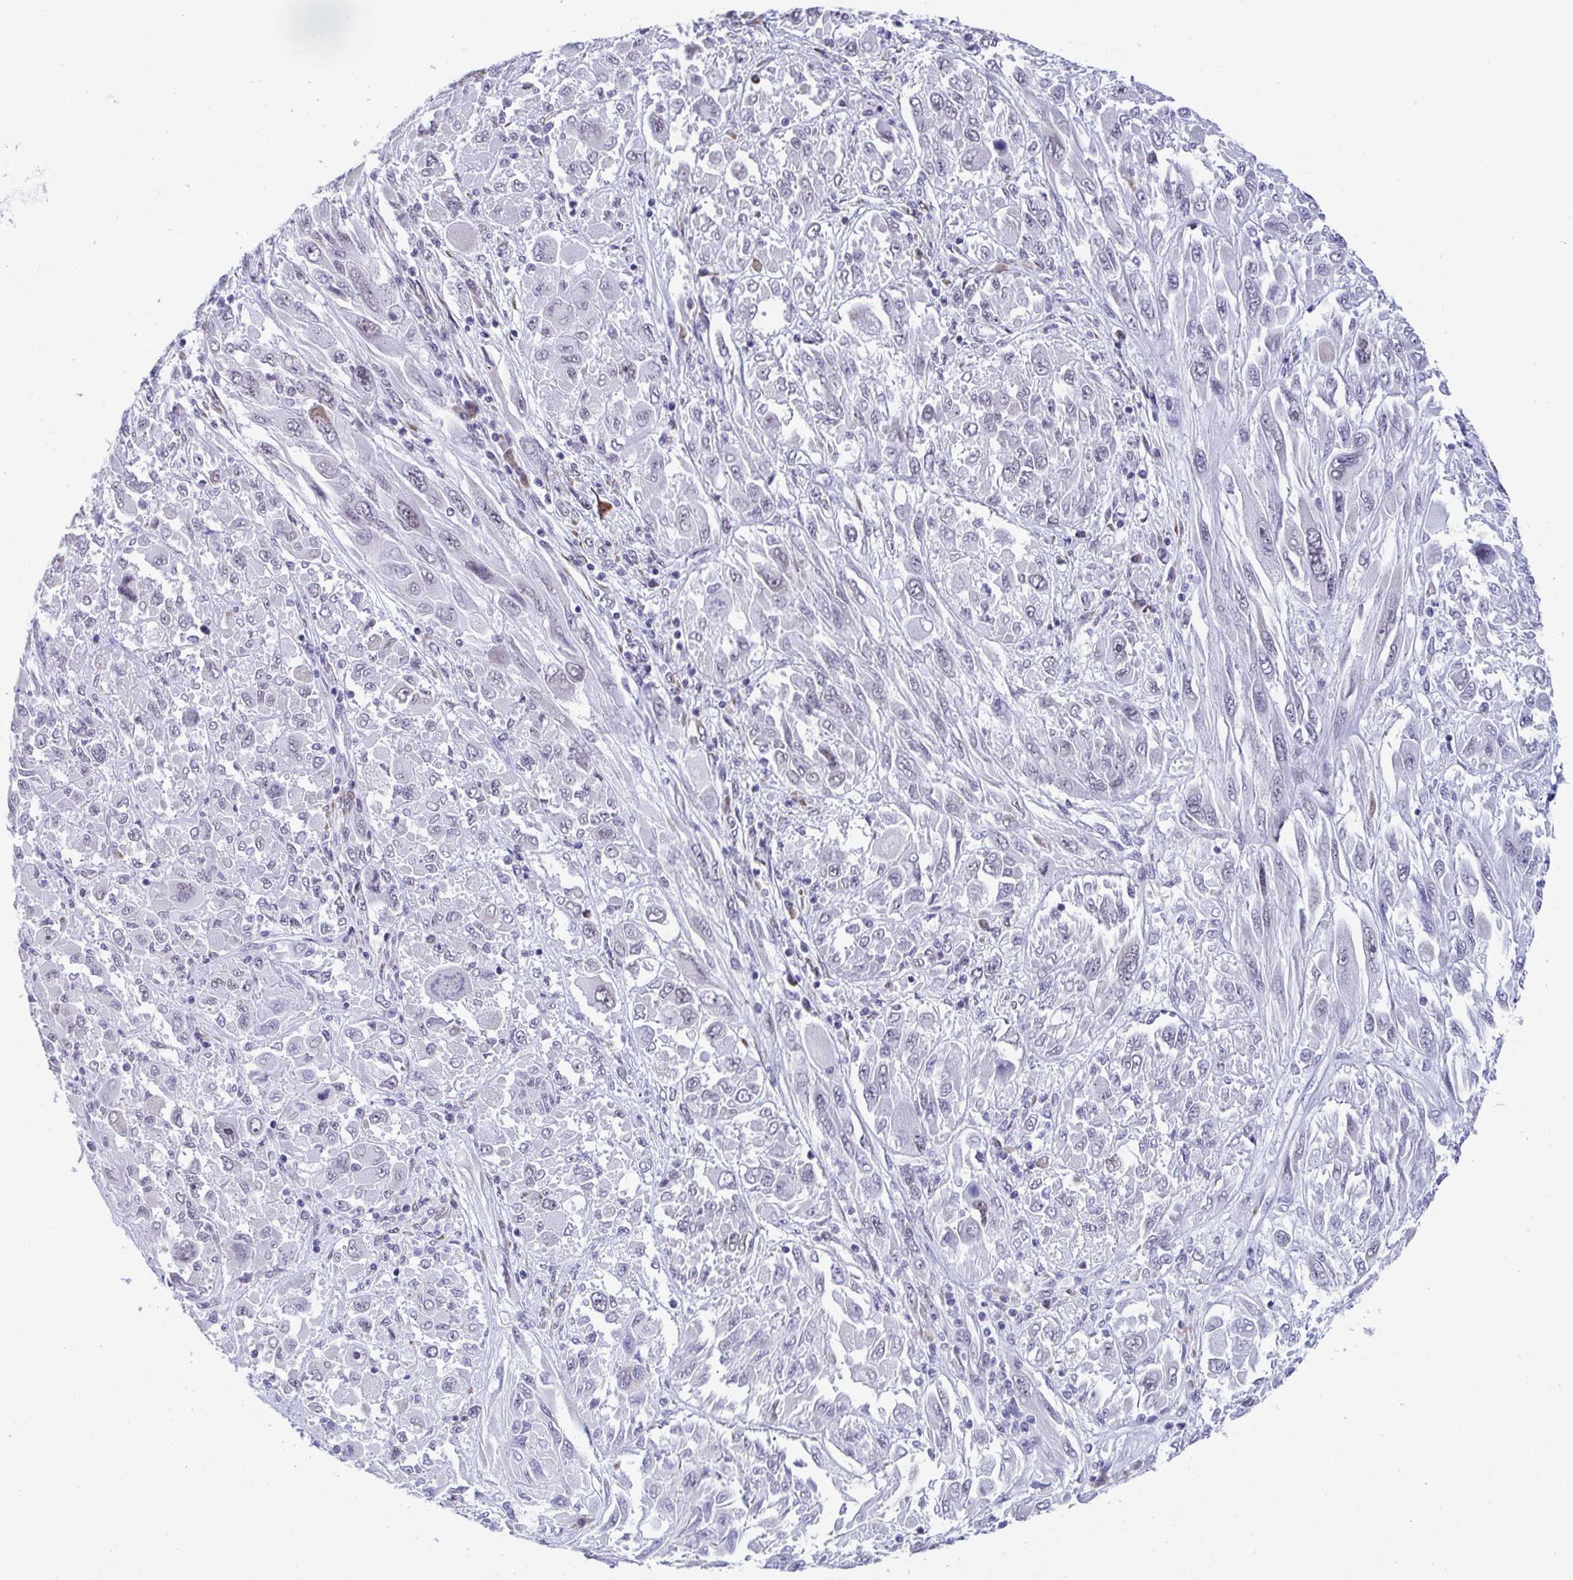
{"staining": {"intensity": "negative", "quantity": "none", "location": "none"}, "tissue": "melanoma", "cell_type": "Tumor cells", "image_type": "cancer", "snomed": [{"axis": "morphology", "description": "Malignant melanoma, NOS"}, {"axis": "topography", "description": "Skin"}], "caption": "An image of human melanoma is negative for staining in tumor cells.", "gene": "WDR72", "patient": {"sex": "female", "age": 91}}